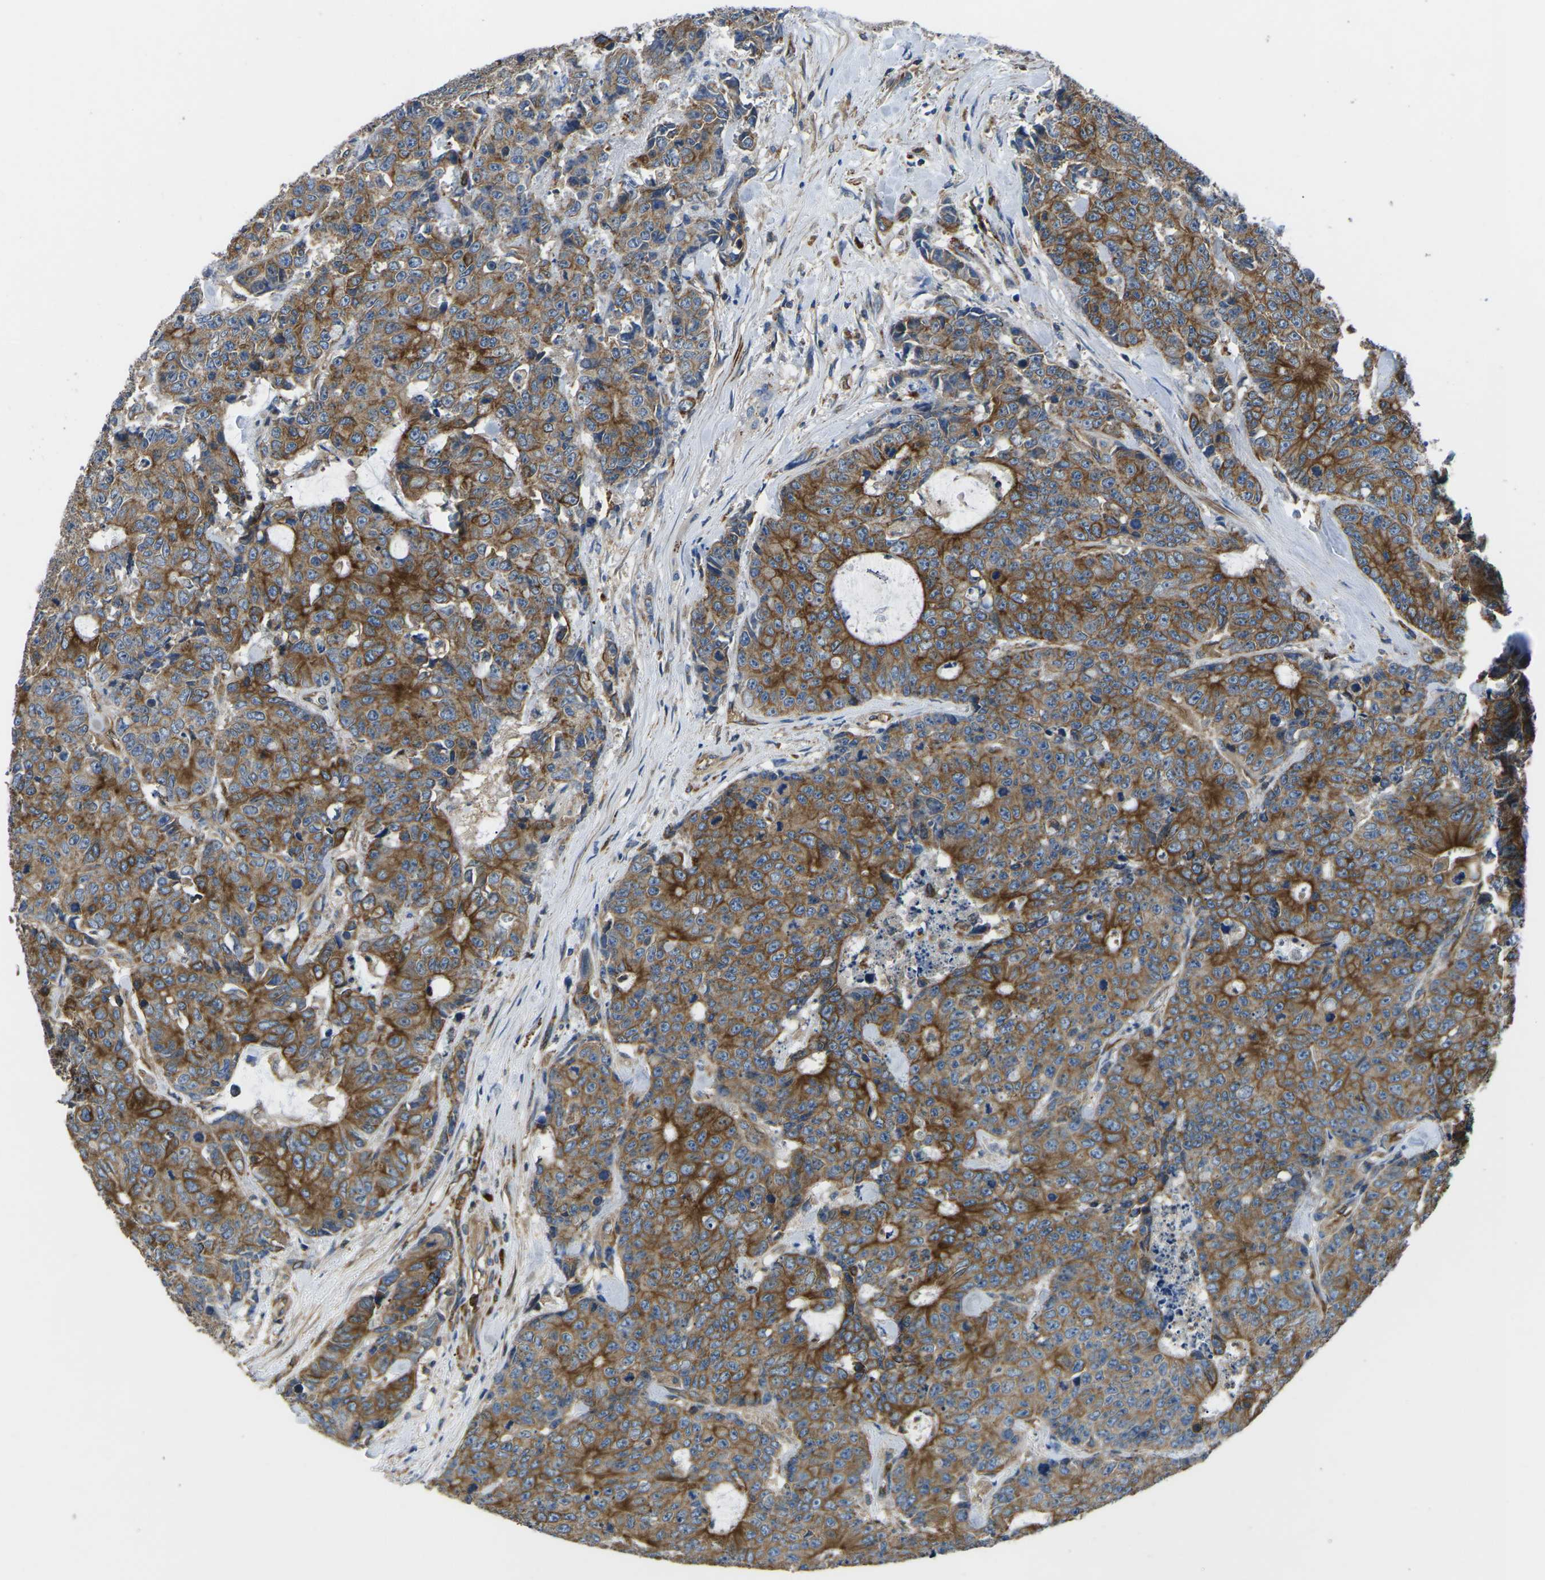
{"staining": {"intensity": "moderate", "quantity": ">75%", "location": "cytoplasmic/membranous"}, "tissue": "colorectal cancer", "cell_type": "Tumor cells", "image_type": "cancer", "snomed": [{"axis": "morphology", "description": "Adenocarcinoma, NOS"}, {"axis": "topography", "description": "Colon"}], "caption": "Protein staining reveals moderate cytoplasmic/membranous expression in about >75% of tumor cells in adenocarcinoma (colorectal).", "gene": "KCNJ15", "patient": {"sex": "female", "age": 86}}